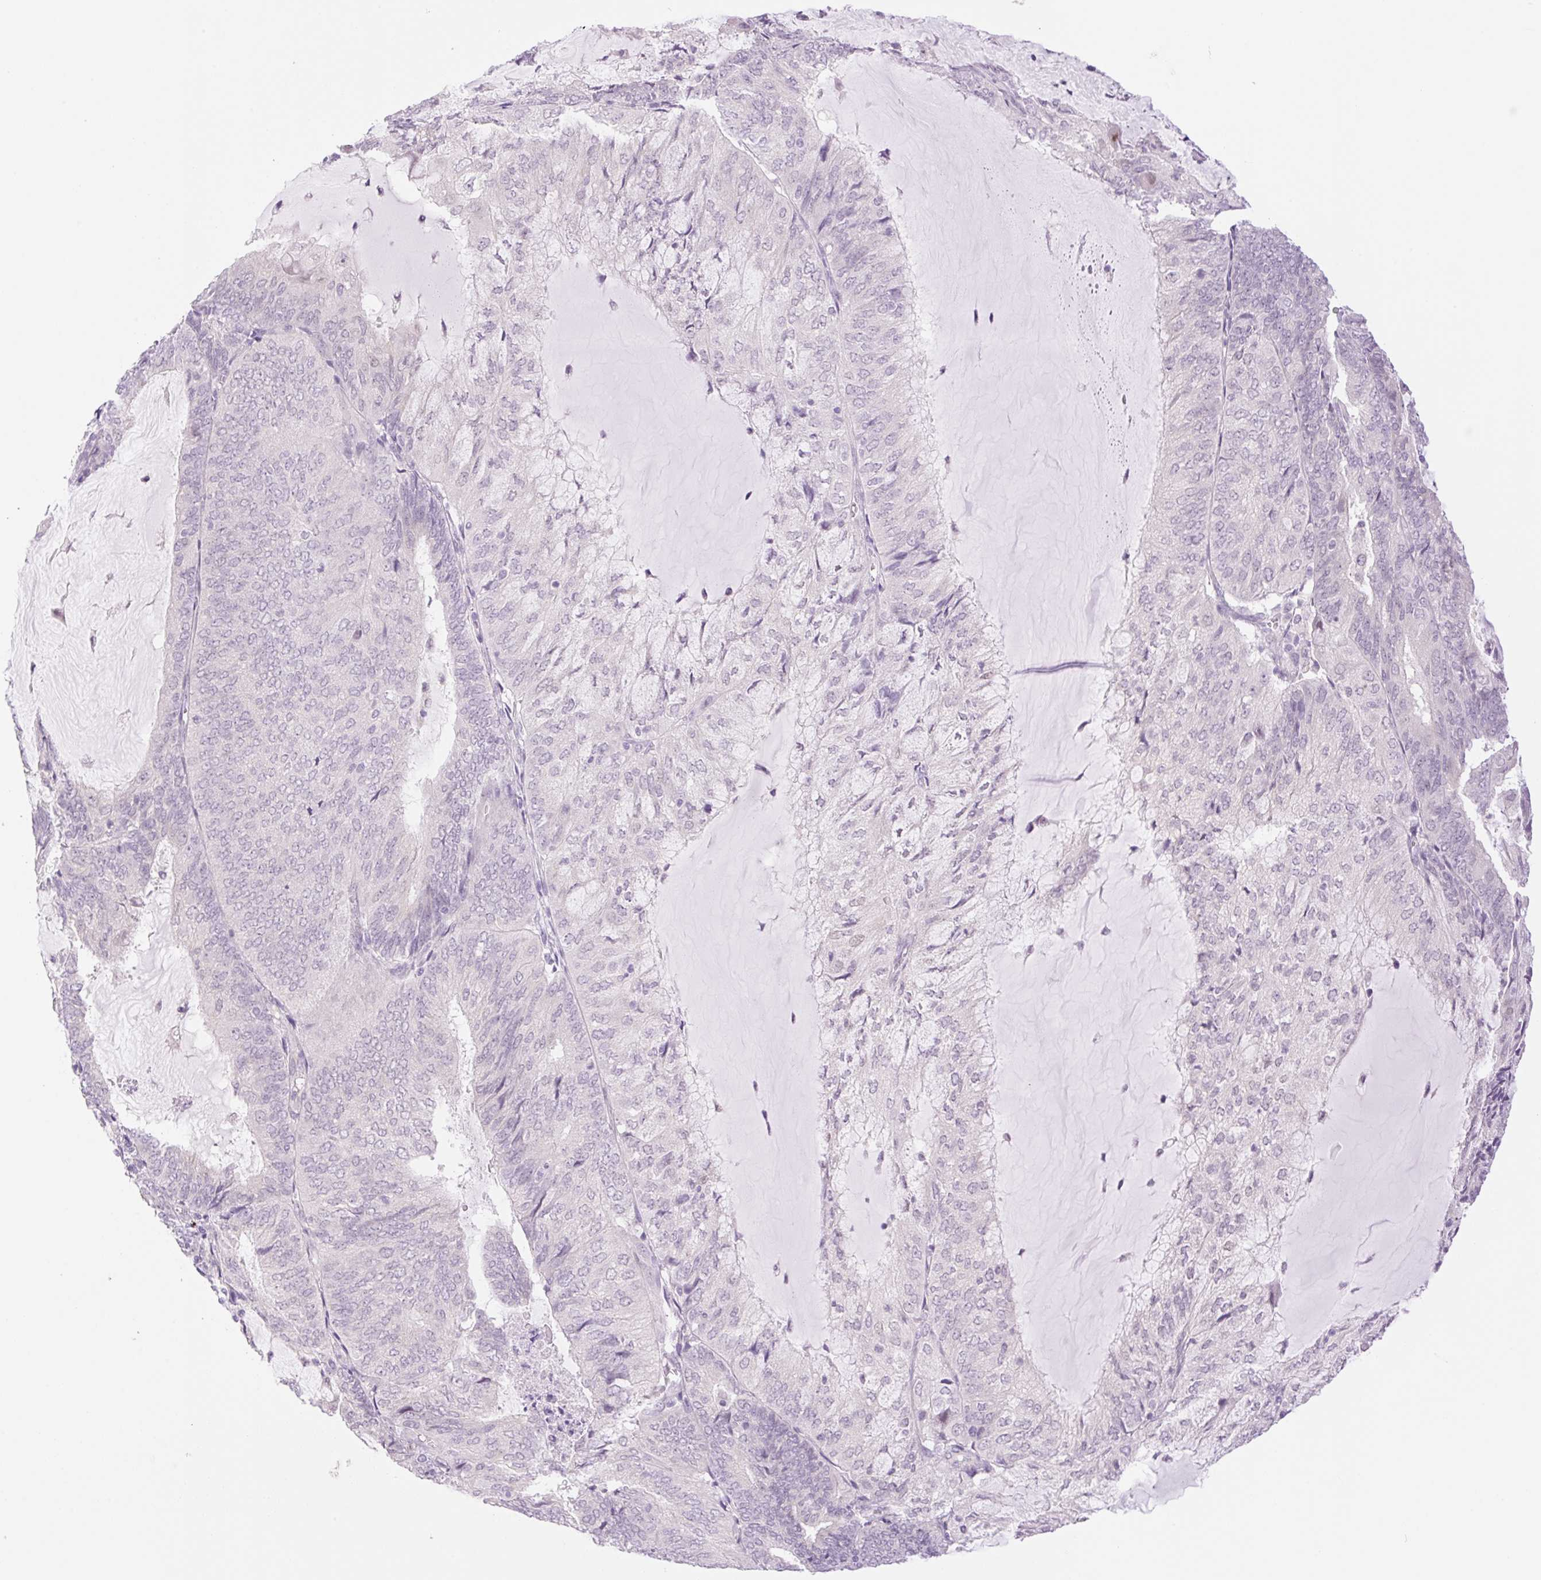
{"staining": {"intensity": "negative", "quantity": "none", "location": "none"}, "tissue": "endometrial cancer", "cell_type": "Tumor cells", "image_type": "cancer", "snomed": [{"axis": "morphology", "description": "Adenocarcinoma, NOS"}, {"axis": "topography", "description": "Endometrium"}], "caption": "An image of adenocarcinoma (endometrial) stained for a protein shows no brown staining in tumor cells. The staining was performed using DAB to visualize the protein expression in brown, while the nuclei were stained in blue with hematoxylin (Magnification: 20x).", "gene": "SPRYD4", "patient": {"sex": "female", "age": 81}}